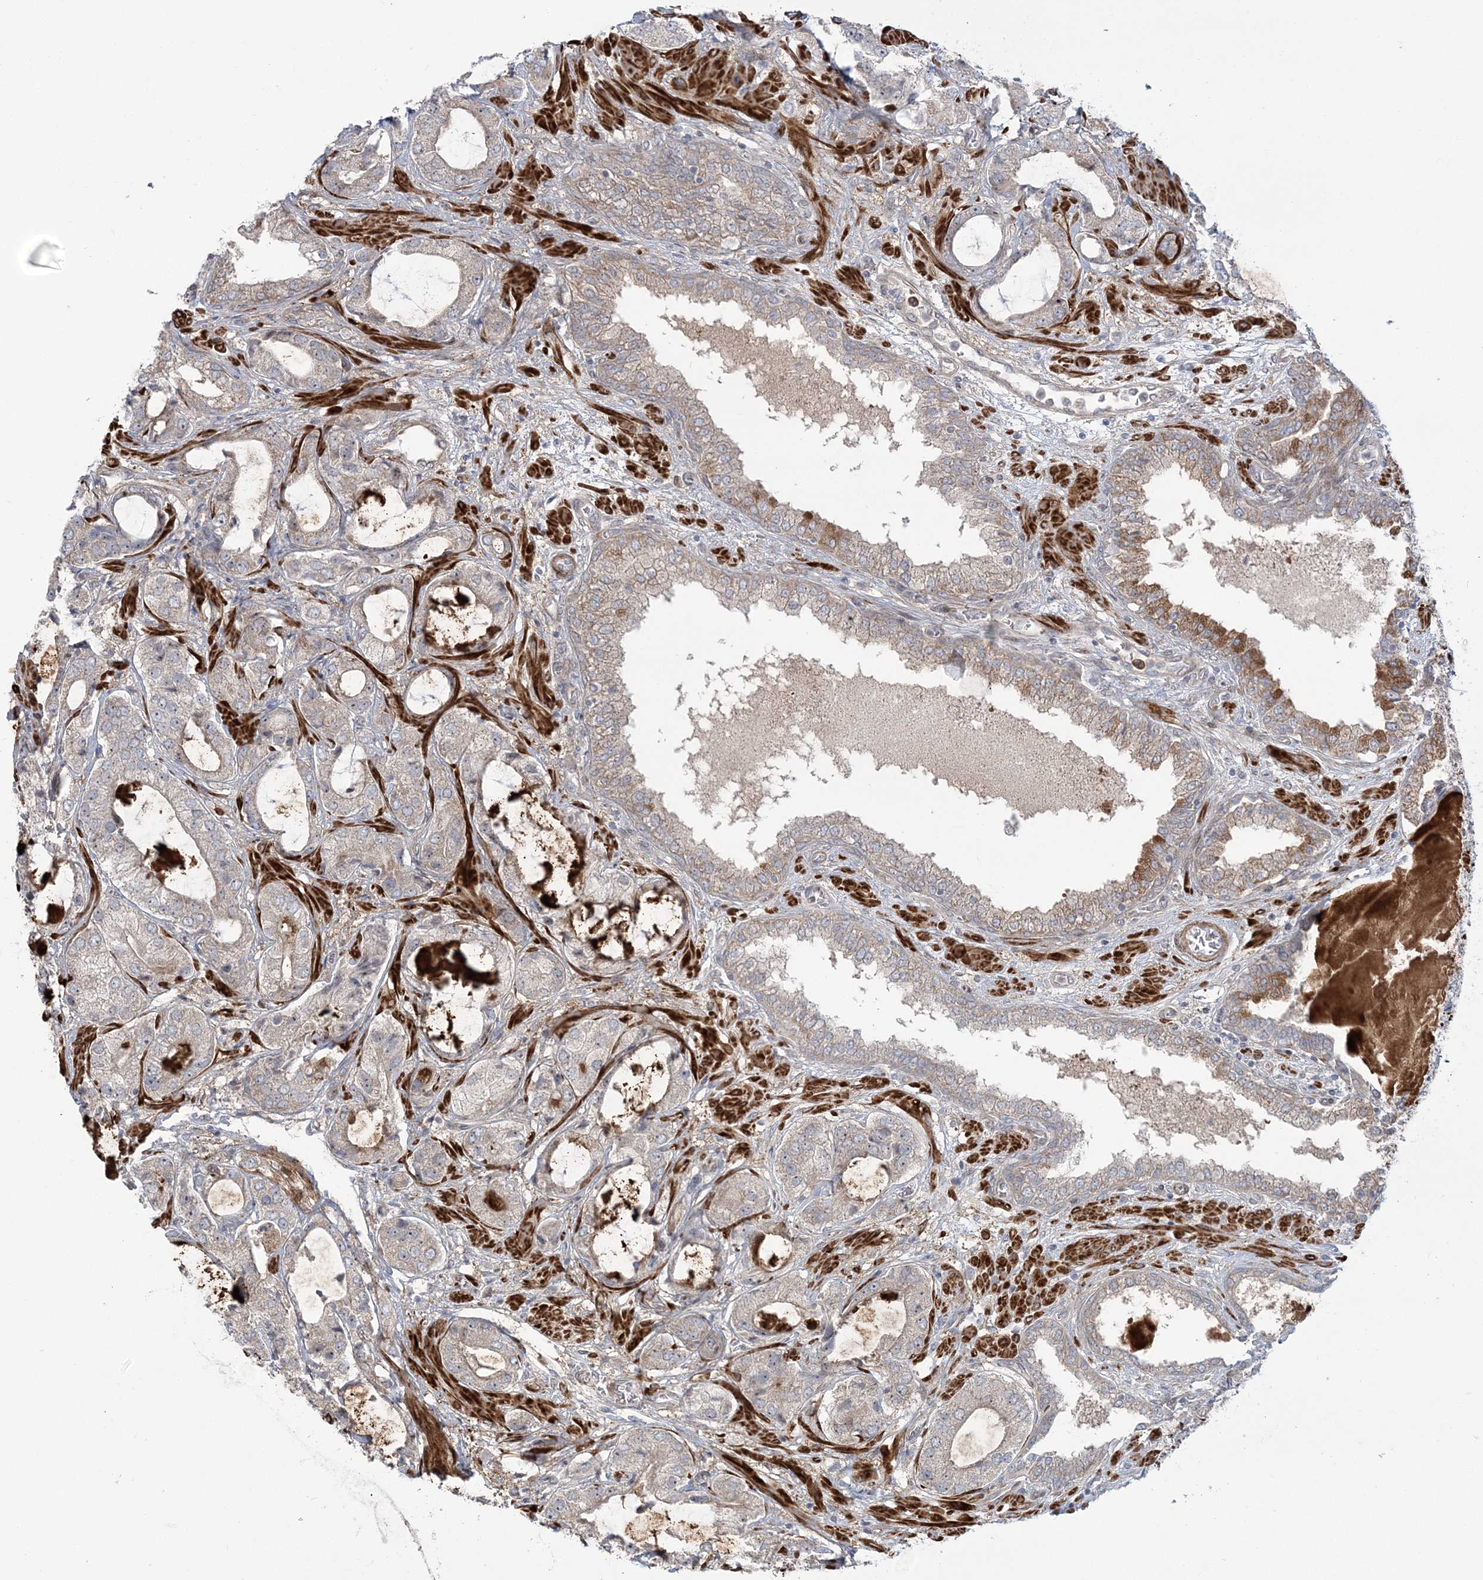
{"staining": {"intensity": "weak", "quantity": "25%-75%", "location": "cytoplasmic/membranous"}, "tissue": "prostate cancer", "cell_type": "Tumor cells", "image_type": "cancer", "snomed": [{"axis": "morphology", "description": "Normal tissue, NOS"}, {"axis": "morphology", "description": "Adenocarcinoma, High grade"}, {"axis": "topography", "description": "Prostate"}, {"axis": "topography", "description": "Peripheral nerve tissue"}], "caption": "Tumor cells demonstrate weak cytoplasmic/membranous staining in about 25%-75% of cells in high-grade adenocarcinoma (prostate).", "gene": "NUDT9", "patient": {"sex": "male", "age": 59}}